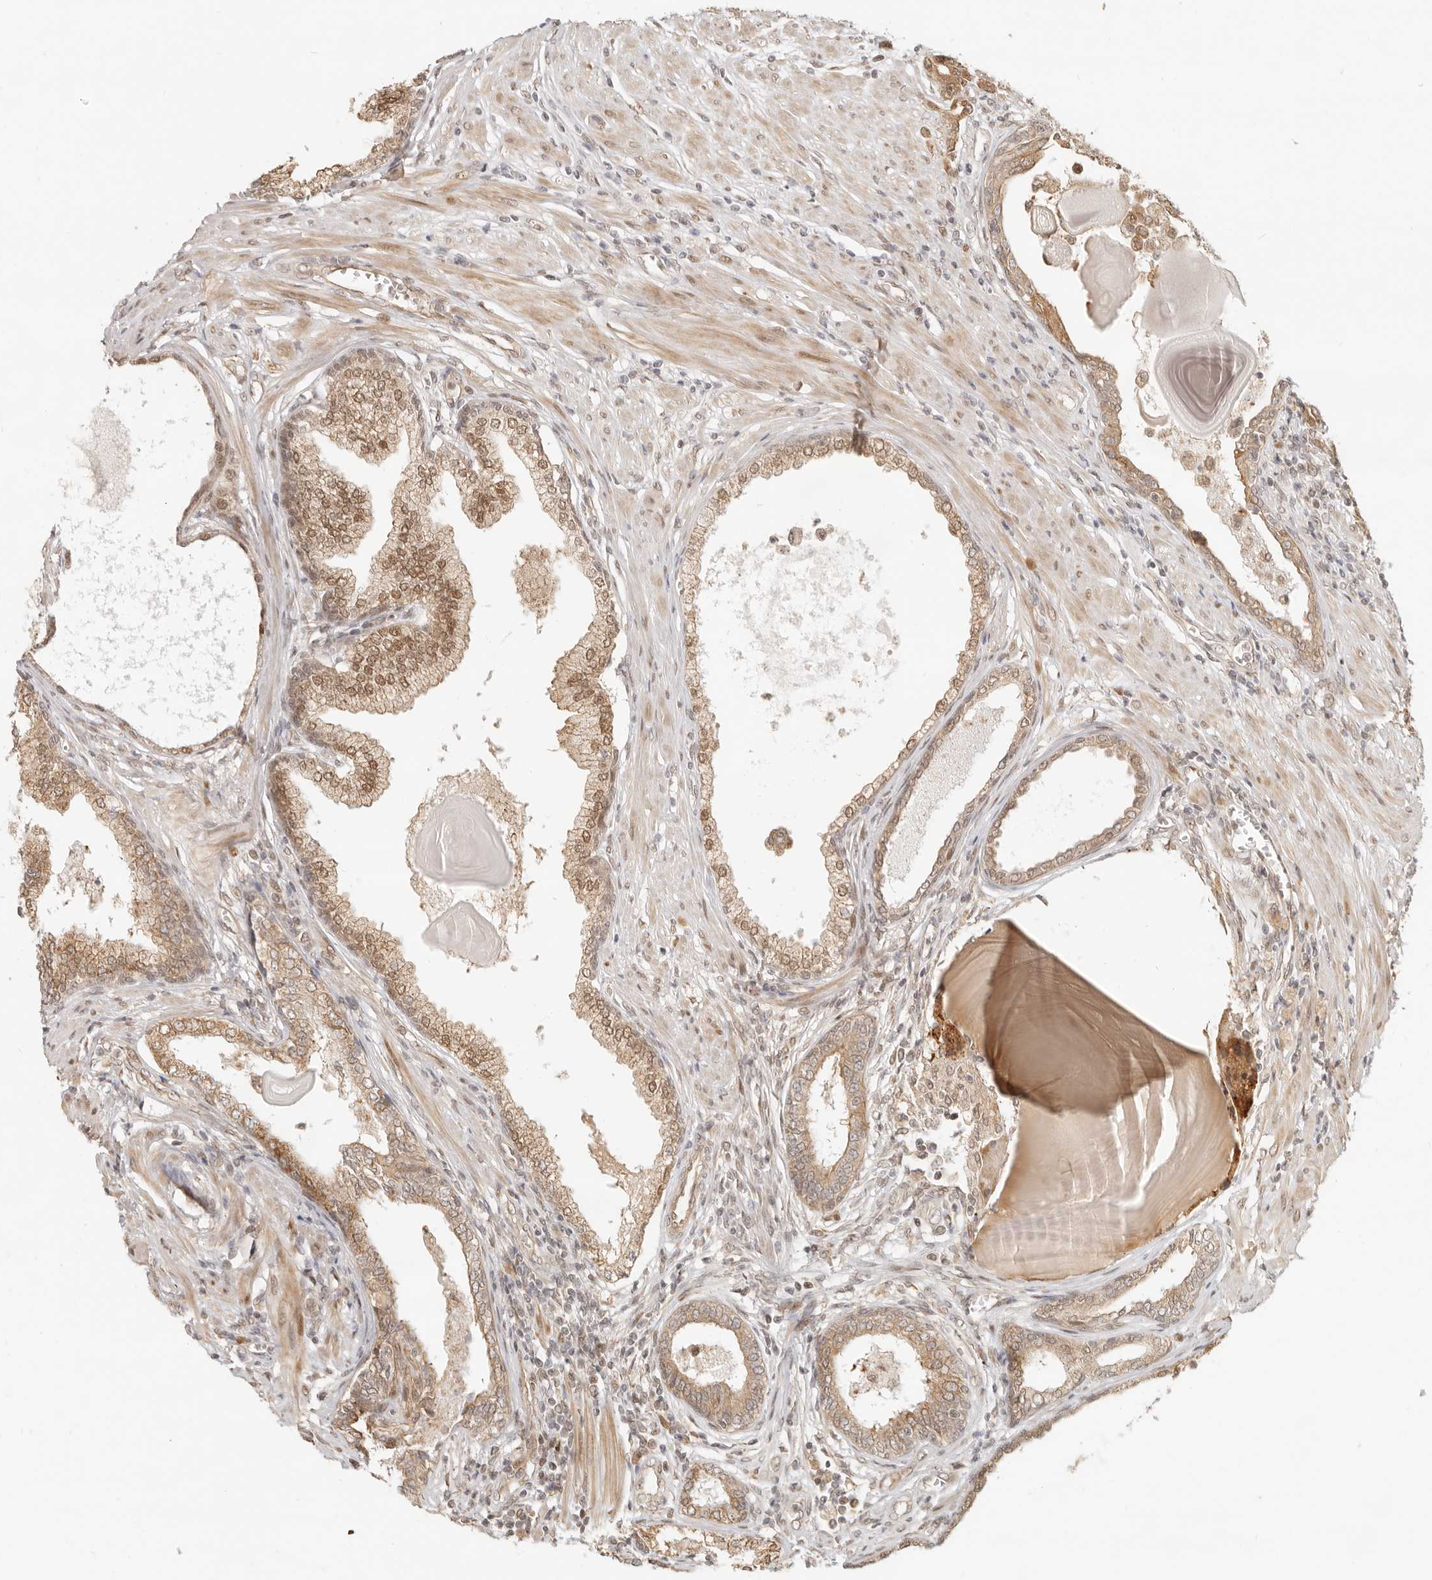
{"staining": {"intensity": "moderate", "quantity": ">75%", "location": "cytoplasmic/membranous,nuclear"}, "tissue": "prostate cancer", "cell_type": "Tumor cells", "image_type": "cancer", "snomed": [{"axis": "morphology", "description": "Adenocarcinoma, High grade"}, {"axis": "topography", "description": "Prostate"}], "caption": "Immunohistochemistry photomicrograph of neoplastic tissue: human prostate cancer (adenocarcinoma (high-grade)) stained using immunohistochemistry (IHC) demonstrates medium levels of moderate protein expression localized specifically in the cytoplasmic/membranous and nuclear of tumor cells, appearing as a cytoplasmic/membranous and nuclear brown color.", "gene": "TUFT1", "patient": {"sex": "male", "age": 62}}